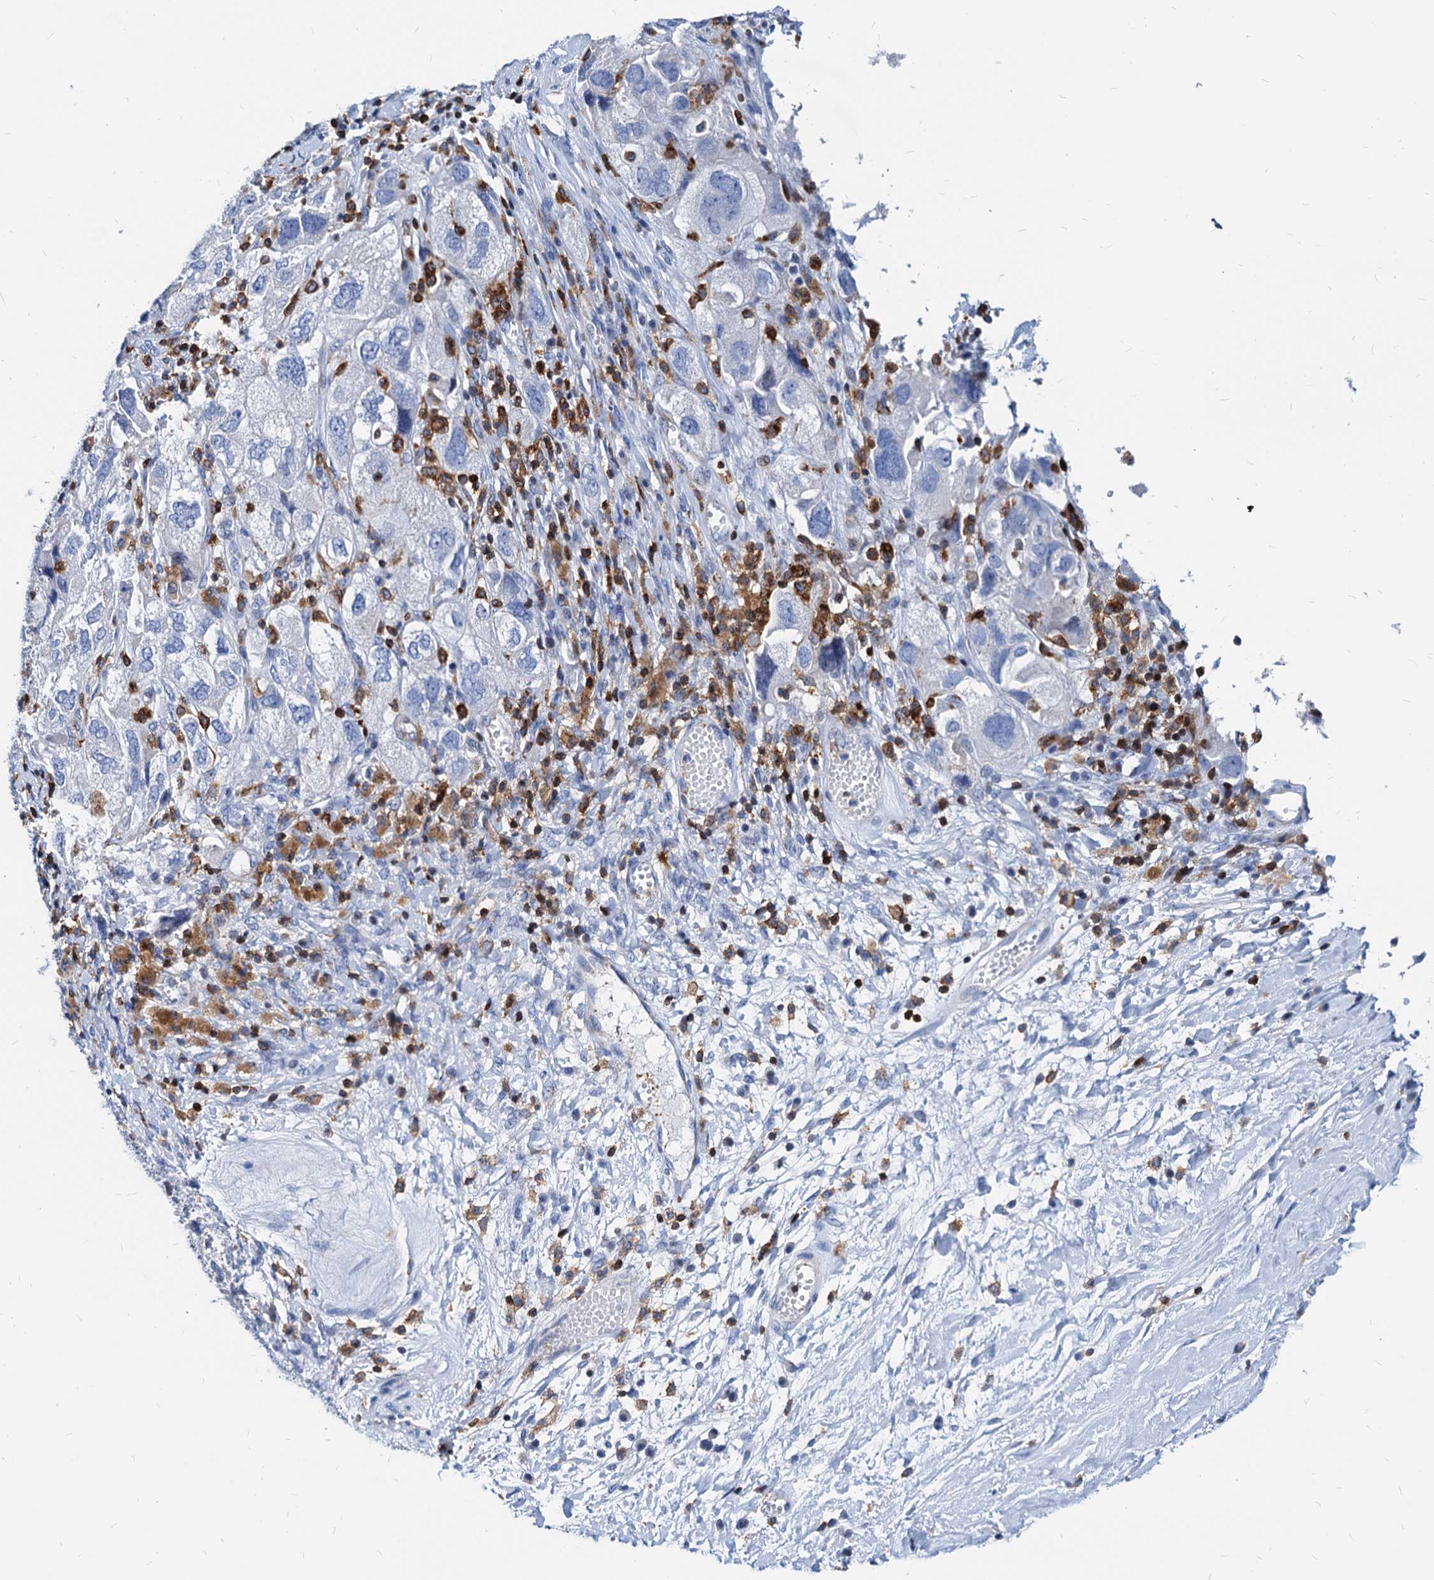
{"staining": {"intensity": "negative", "quantity": "none", "location": "none"}, "tissue": "ovarian cancer", "cell_type": "Tumor cells", "image_type": "cancer", "snomed": [{"axis": "morphology", "description": "Carcinoma, NOS"}, {"axis": "morphology", "description": "Cystadenocarcinoma, serous, NOS"}, {"axis": "topography", "description": "Ovary"}], "caption": "An image of human ovarian cancer (carcinoma) is negative for staining in tumor cells.", "gene": "LCP2", "patient": {"sex": "female", "age": 69}}